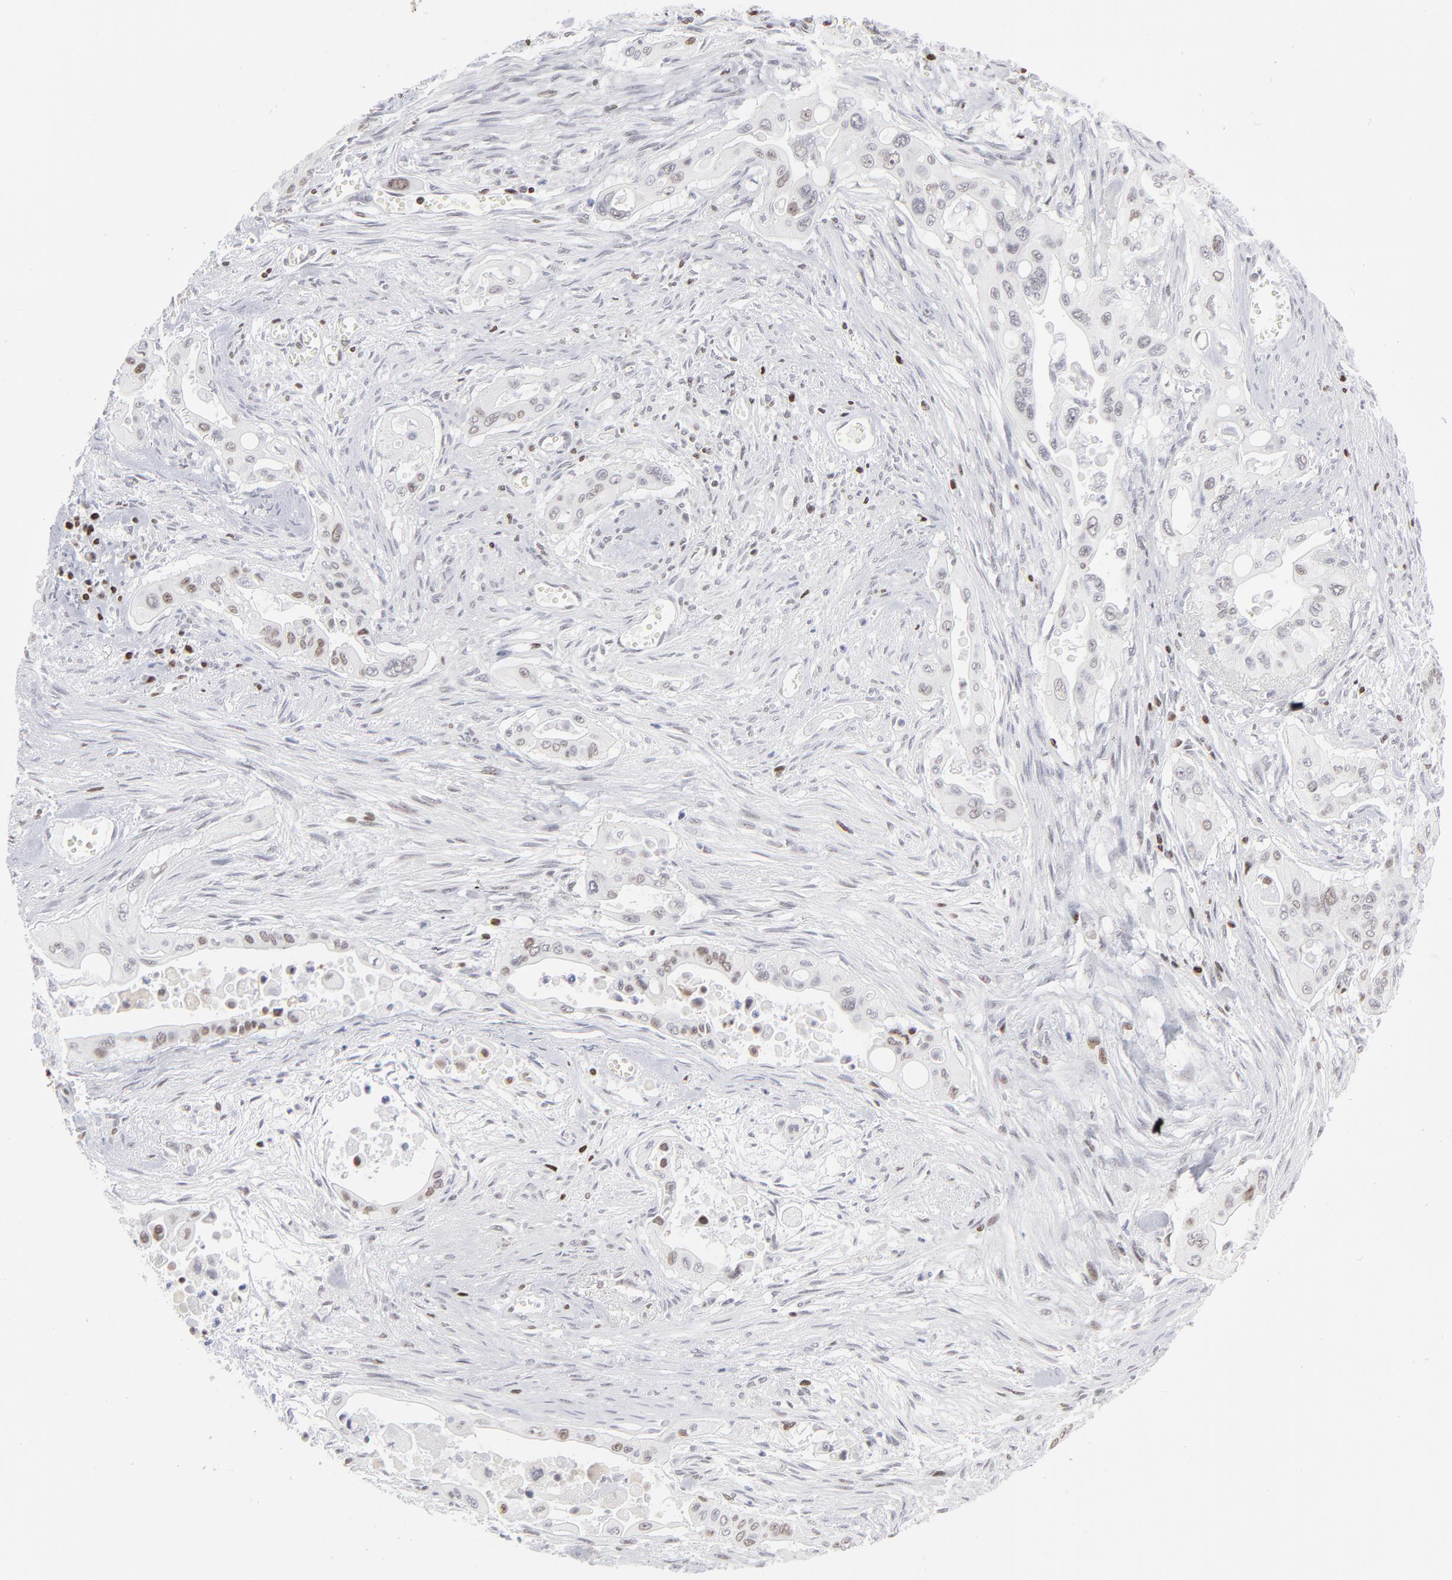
{"staining": {"intensity": "moderate", "quantity": "25%-75%", "location": "nuclear"}, "tissue": "pancreatic cancer", "cell_type": "Tumor cells", "image_type": "cancer", "snomed": [{"axis": "morphology", "description": "Adenocarcinoma, NOS"}, {"axis": "topography", "description": "Pancreas"}], "caption": "Pancreatic cancer stained with a brown dye shows moderate nuclear positive positivity in about 25%-75% of tumor cells.", "gene": "PARP1", "patient": {"sex": "male", "age": 77}}